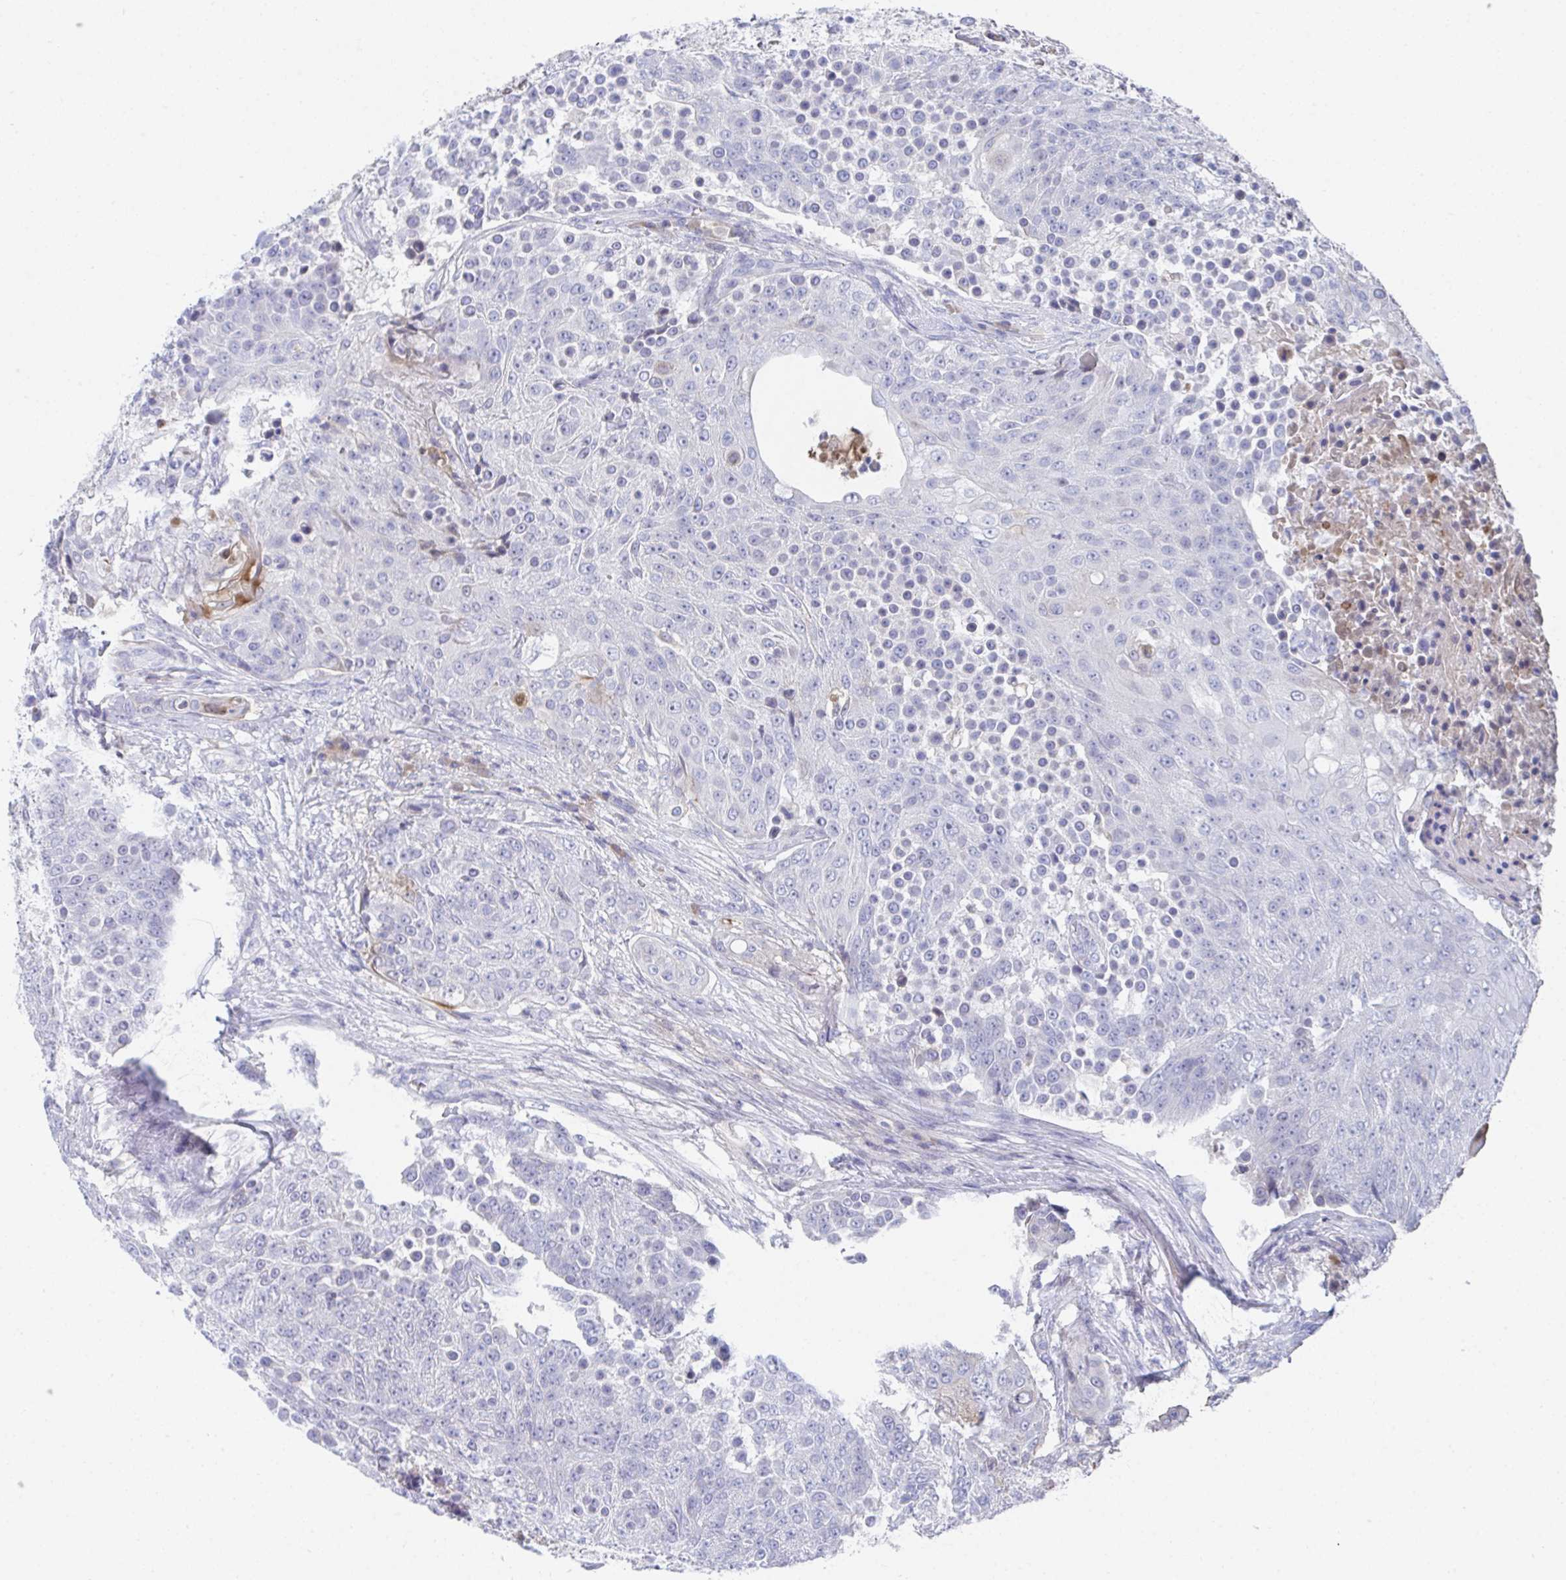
{"staining": {"intensity": "negative", "quantity": "none", "location": "none"}, "tissue": "urothelial cancer", "cell_type": "Tumor cells", "image_type": "cancer", "snomed": [{"axis": "morphology", "description": "Urothelial carcinoma, High grade"}, {"axis": "topography", "description": "Urinary bladder"}], "caption": "Immunohistochemistry micrograph of neoplastic tissue: human urothelial cancer stained with DAB (3,3'-diaminobenzidine) displays no significant protein expression in tumor cells.", "gene": "TNFAIP6", "patient": {"sex": "female", "age": 63}}